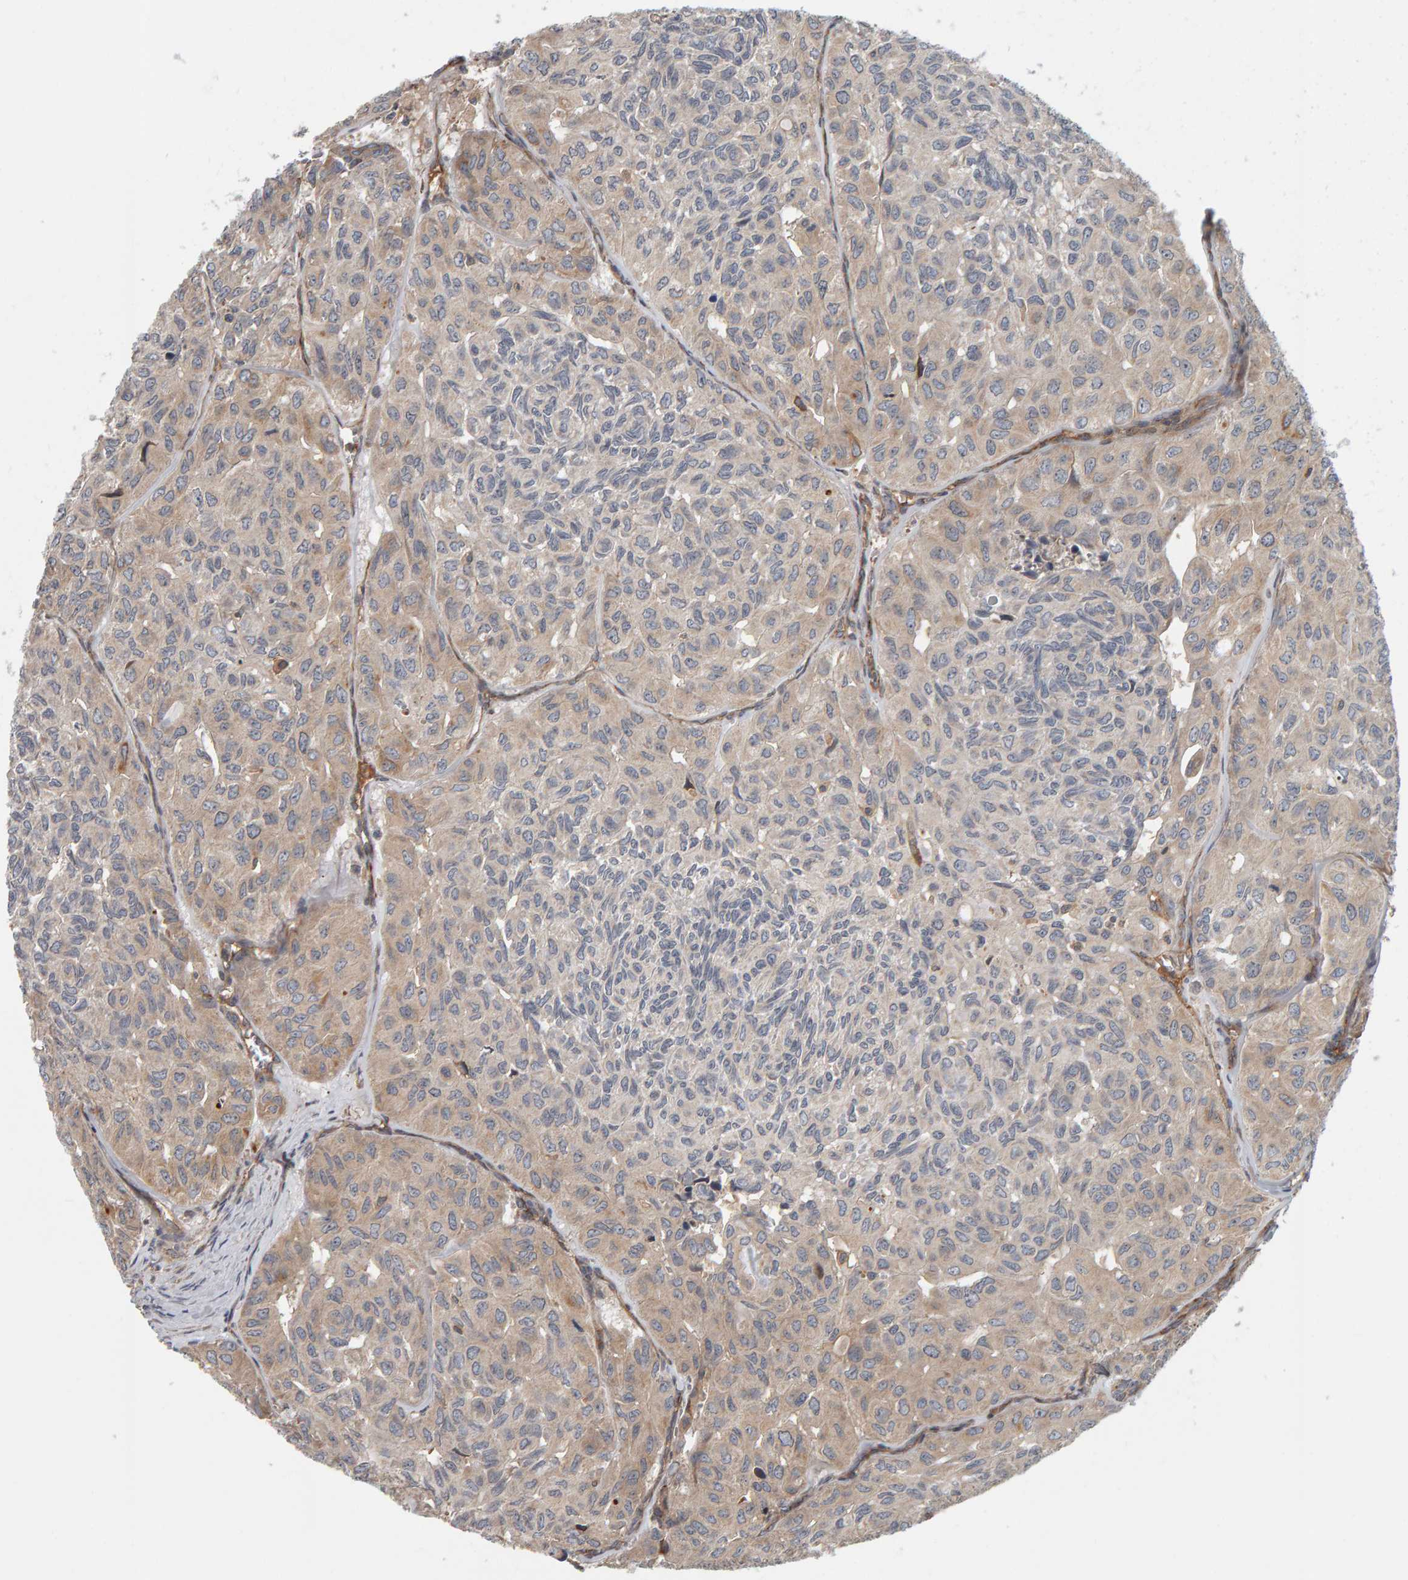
{"staining": {"intensity": "moderate", "quantity": "<25%", "location": "cytoplasmic/membranous"}, "tissue": "head and neck cancer", "cell_type": "Tumor cells", "image_type": "cancer", "snomed": [{"axis": "morphology", "description": "Adenocarcinoma, NOS"}, {"axis": "topography", "description": "Salivary gland, NOS"}, {"axis": "topography", "description": "Head-Neck"}], "caption": "IHC of head and neck cancer (adenocarcinoma) demonstrates low levels of moderate cytoplasmic/membranous expression in about <25% of tumor cells.", "gene": "C9orf72", "patient": {"sex": "female", "age": 76}}